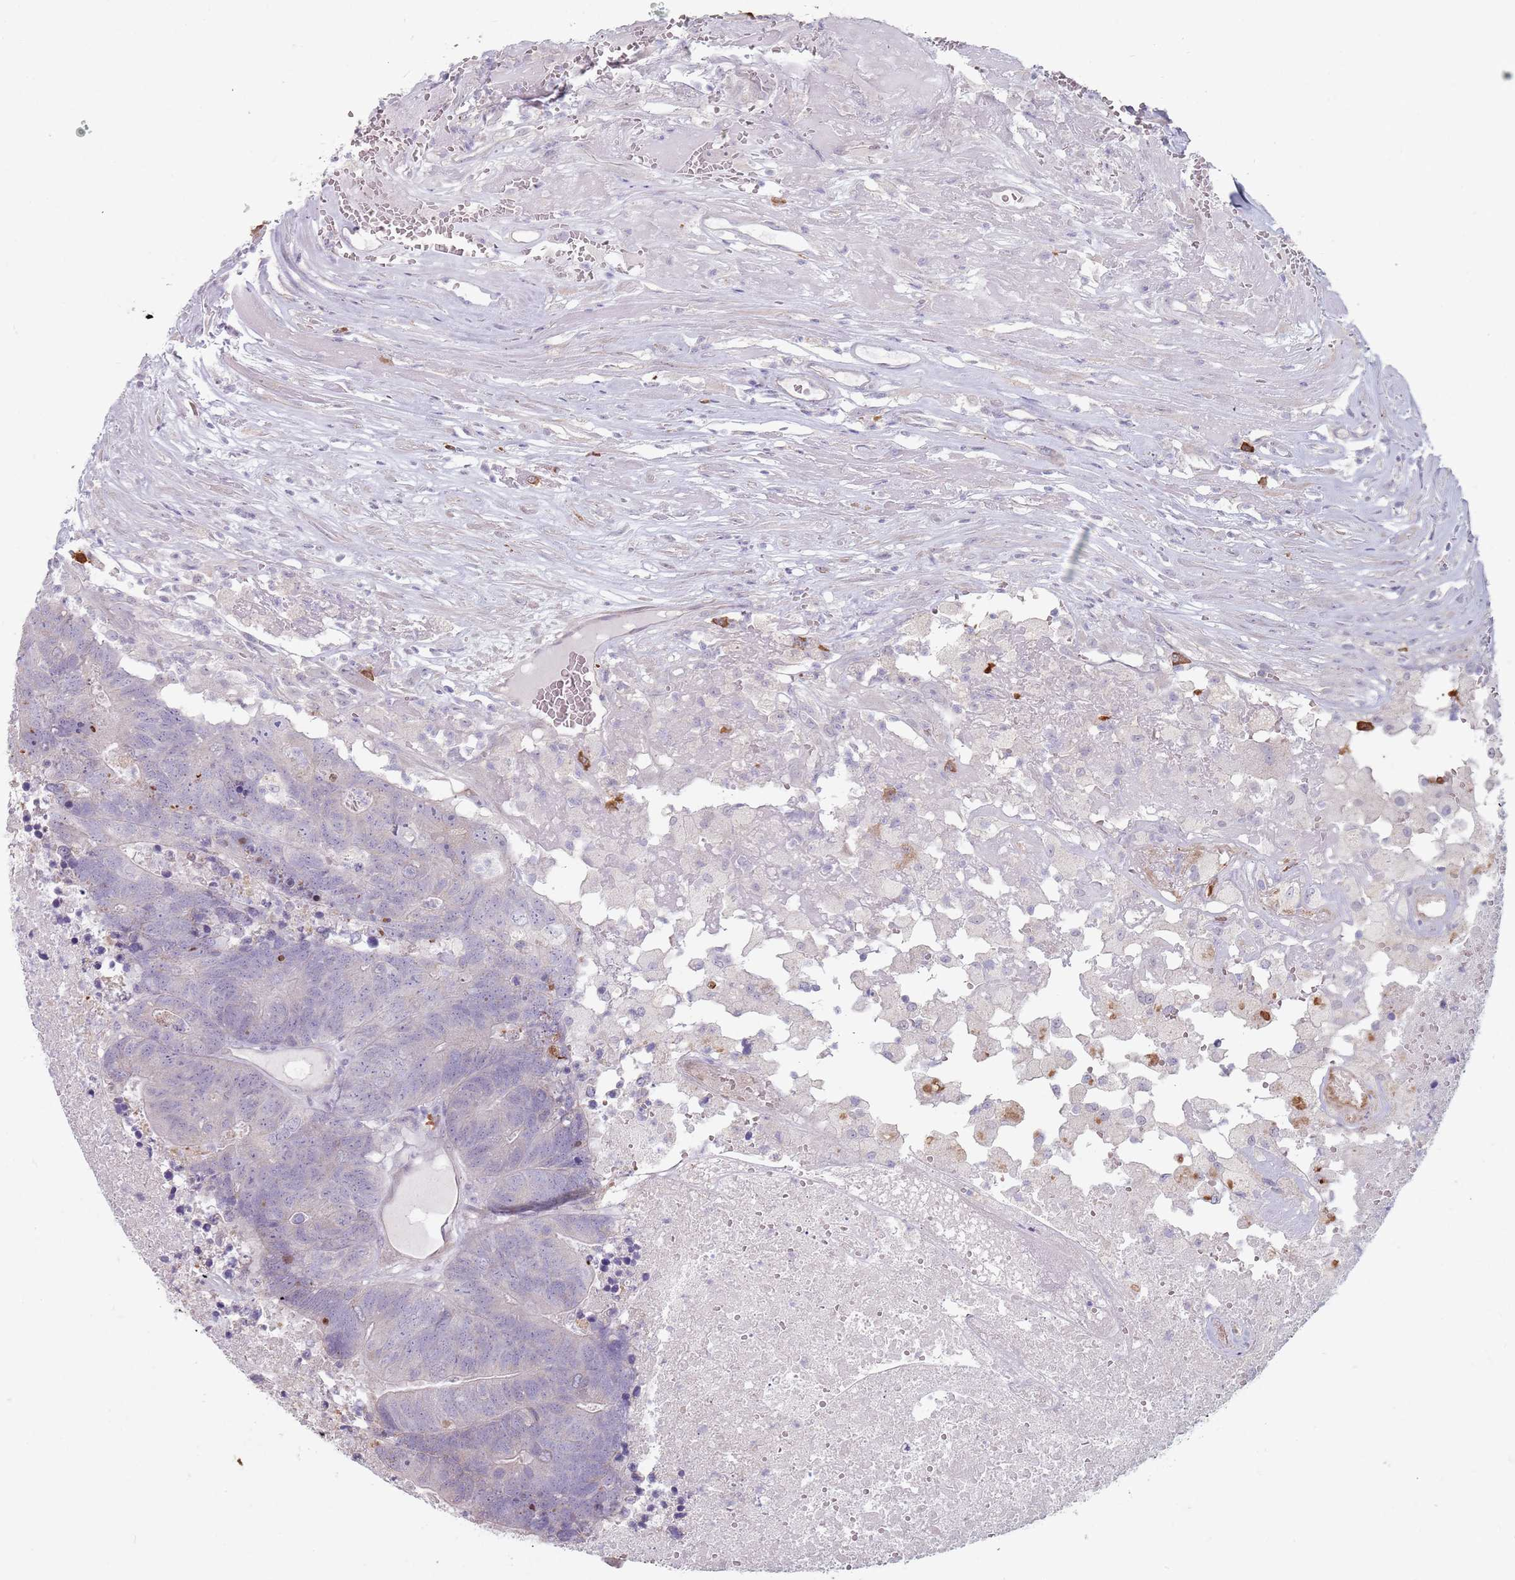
{"staining": {"intensity": "negative", "quantity": "none", "location": "none"}, "tissue": "colorectal cancer", "cell_type": "Tumor cells", "image_type": "cancer", "snomed": [{"axis": "morphology", "description": "Adenocarcinoma, NOS"}, {"axis": "topography", "description": "Colon"}], "caption": "Colorectal cancer was stained to show a protein in brown. There is no significant positivity in tumor cells. The staining is performed using DAB brown chromogen with nuclei counter-stained in using hematoxylin.", "gene": "DXO", "patient": {"sex": "female", "age": 48}}